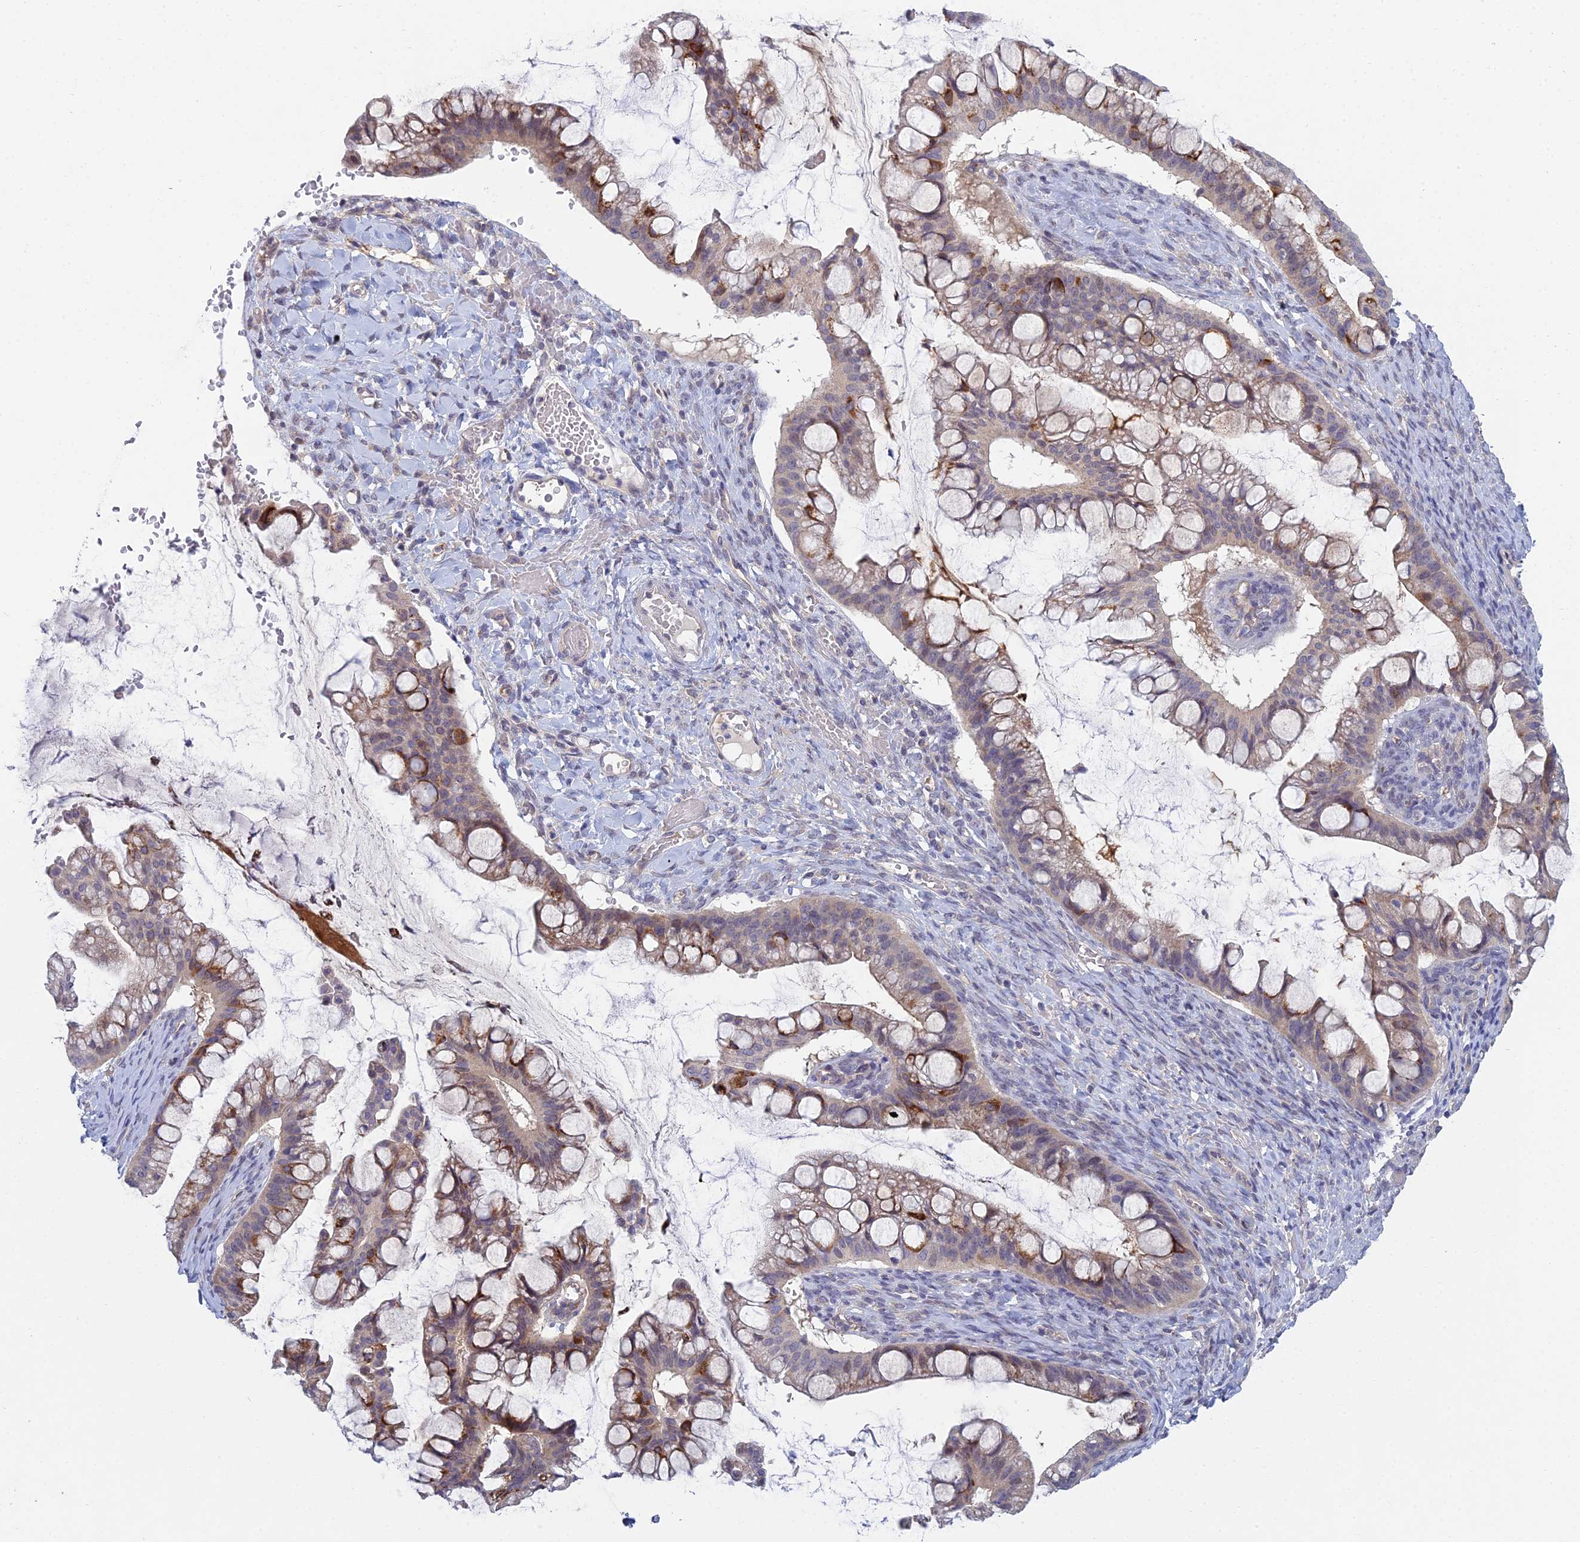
{"staining": {"intensity": "moderate", "quantity": "<25%", "location": "cytoplasmic/membranous"}, "tissue": "ovarian cancer", "cell_type": "Tumor cells", "image_type": "cancer", "snomed": [{"axis": "morphology", "description": "Cystadenocarcinoma, mucinous, NOS"}, {"axis": "topography", "description": "Ovary"}], "caption": "Ovarian cancer stained with a brown dye reveals moderate cytoplasmic/membranous positive expression in about <25% of tumor cells.", "gene": "METTL26", "patient": {"sex": "female", "age": 73}}